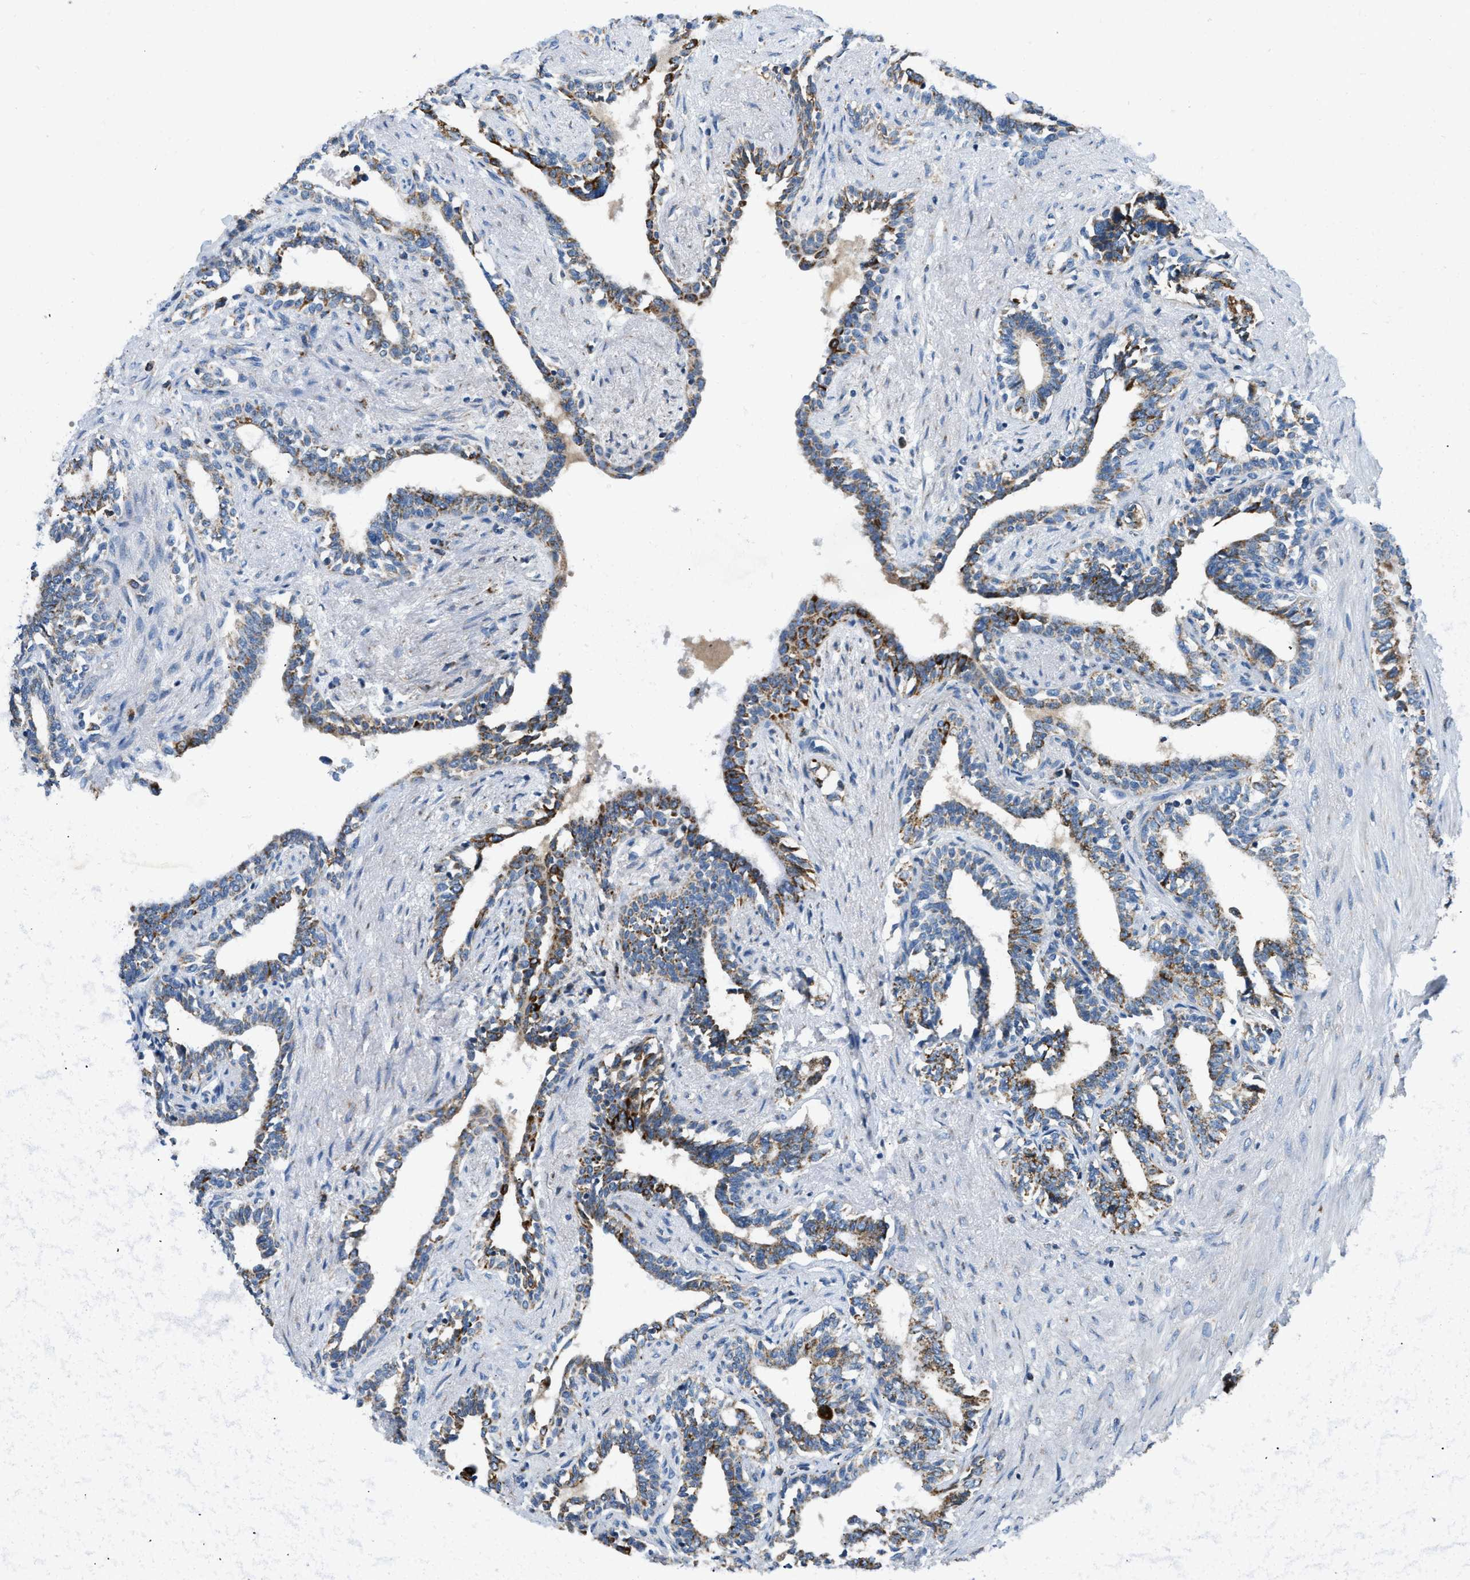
{"staining": {"intensity": "moderate", "quantity": ">75%", "location": "cytoplasmic/membranous"}, "tissue": "seminal vesicle", "cell_type": "Glandular cells", "image_type": "normal", "snomed": [{"axis": "morphology", "description": "Normal tissue, NOS"}, {"axis": "morphology", "description": "Adenocarcinoma, High grade"}, {"axis": "topography", "description": "Prostate"}, {"axis": "topography", "description": "Seminal veicle"}], "caption": "Moderate cytoplasmic/membranous staining for a protein is identified in approximately >75% of glandular cells of benign seminal vesicle using IHC.", "gene": "ACADVL", "patient": {"sex": "male", "age": 55}}